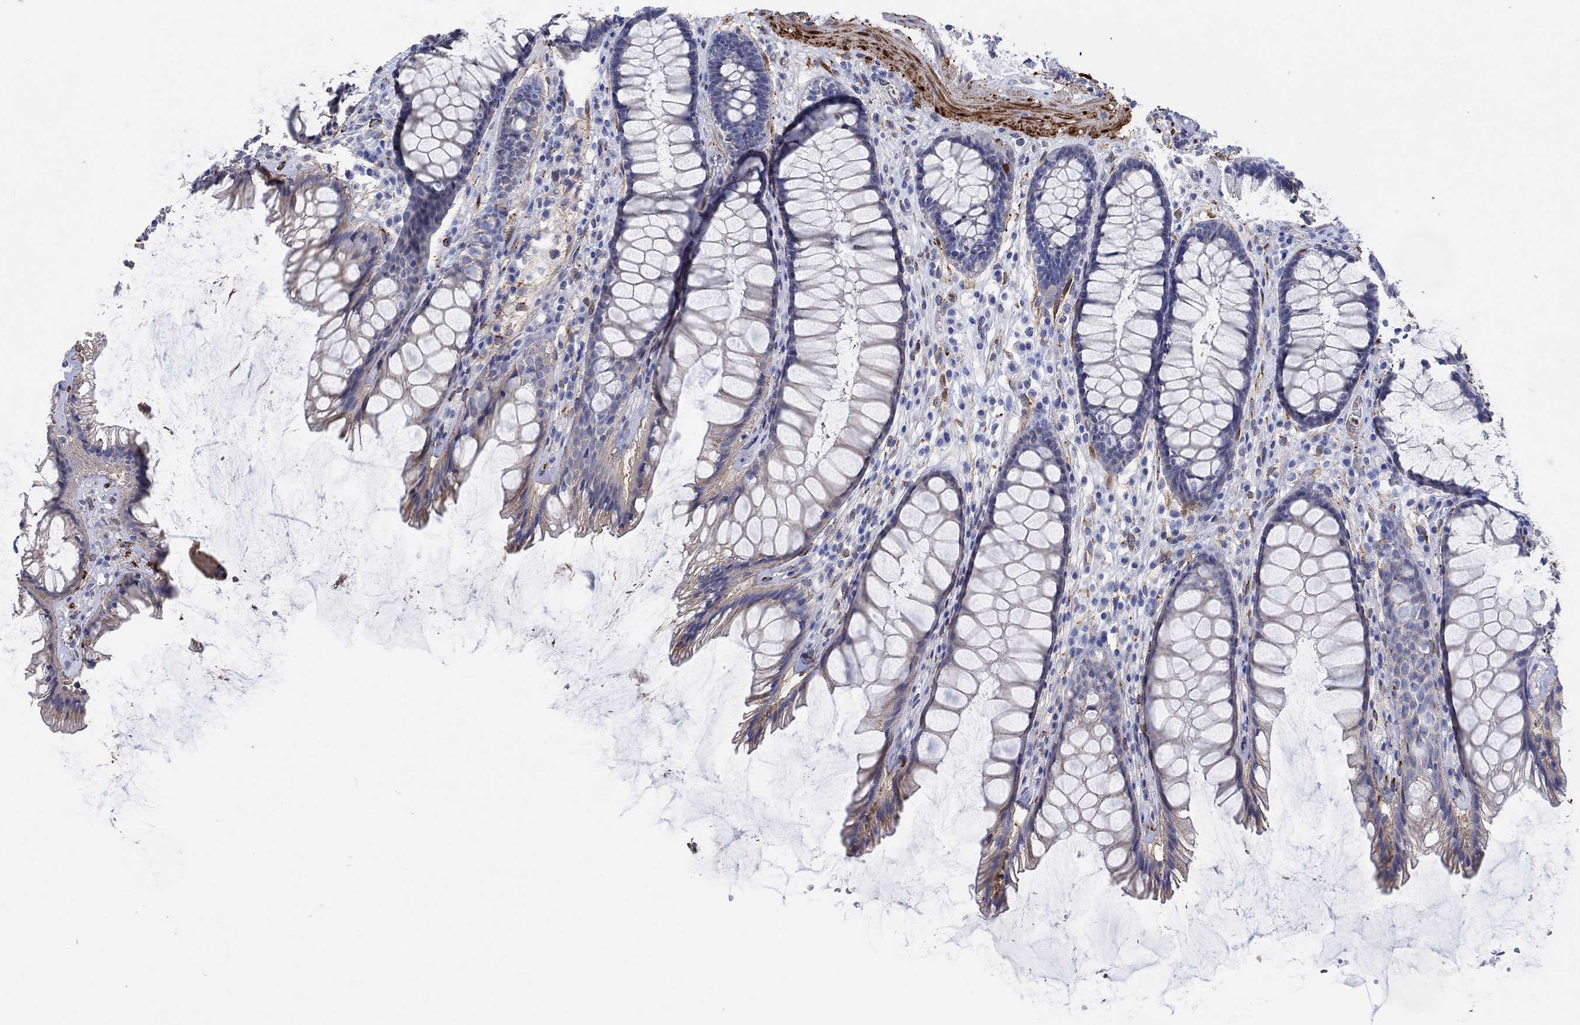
{"staining": {"intensity": "weak", "quantity": "<25%", "location": "cytoplasmic/membranous"}, "tissue": "rectum", "cell_type": "Glandular cells", "image_type": "normal", "snomed": [{"axis": "morphology", "description": "Normal tissue, NOS"}, {"axis": "topography", "description": "Rectum"}], "caption": "Immunohistochemical staining of normal human rectum displays no significant positivity in glandular cells. (DAB immunohistochemistry visualized using brightfield microscopy, high magnification).", "gene": "TGM2", "patient": {"sex": "male", "age": 72}}